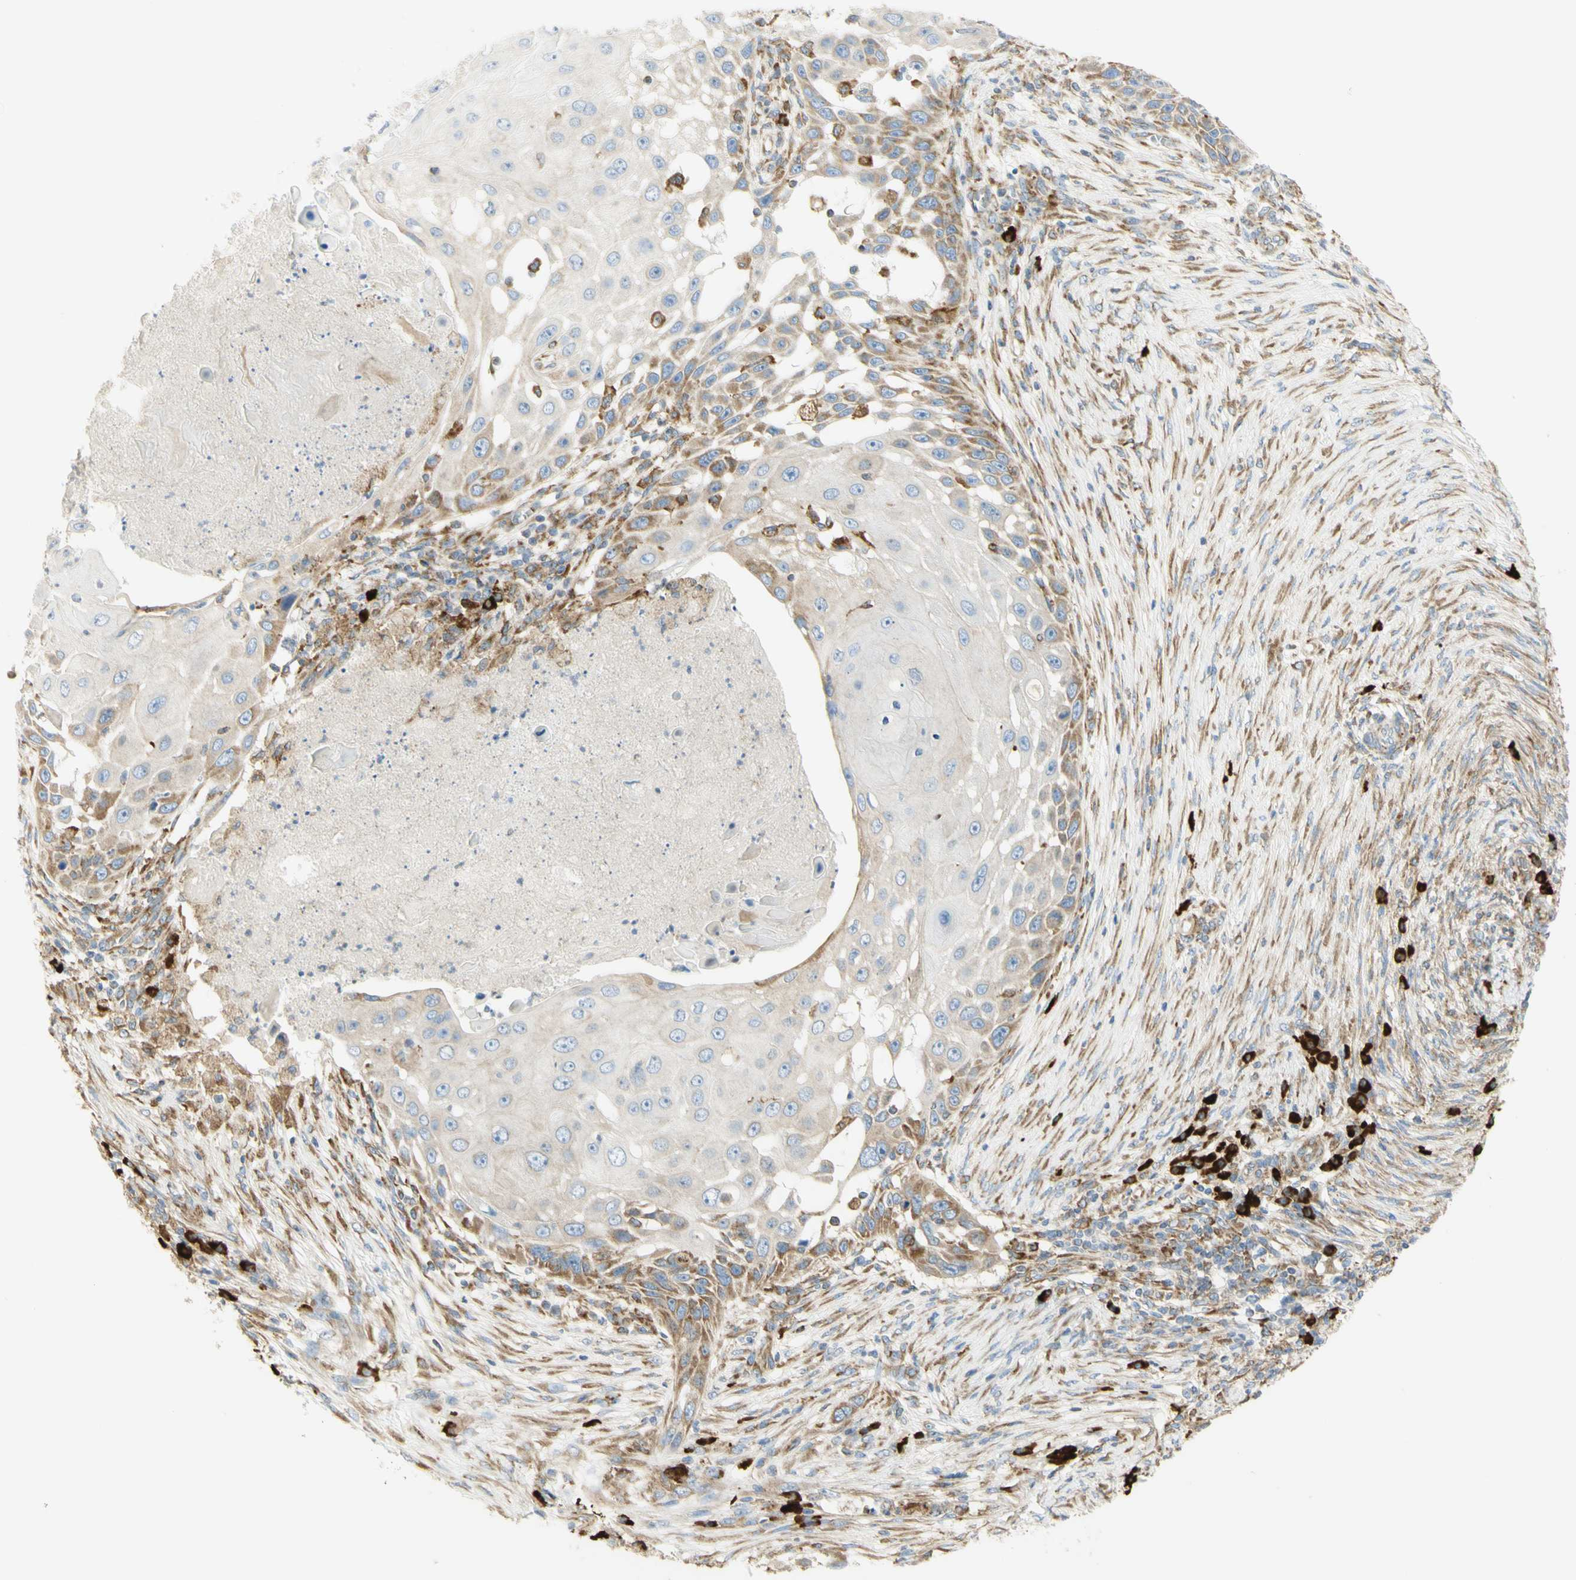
{"staining": {"intensity": "moderate", "quantity": "25%-75%", "location": "cytoplasmic/membranous"}, "tissue": "skin cancer", "cell_type": "Tumor cells", "image_type": "cancer", "snomed": [{"axis": "morphology", "description": "Squamous cell carcinoma, NOS"}, {"axis": "topography", "description": "Skin"}], "caption": "Squamous cell carcinoma (skin) was stained to show a protein in brown. There is medium levels of moderate cytoplasmic/membranous staining in about 25%-75% of tumor cells.", "gene": "MANF", "patient": {"sex": "female", "age": 44}}